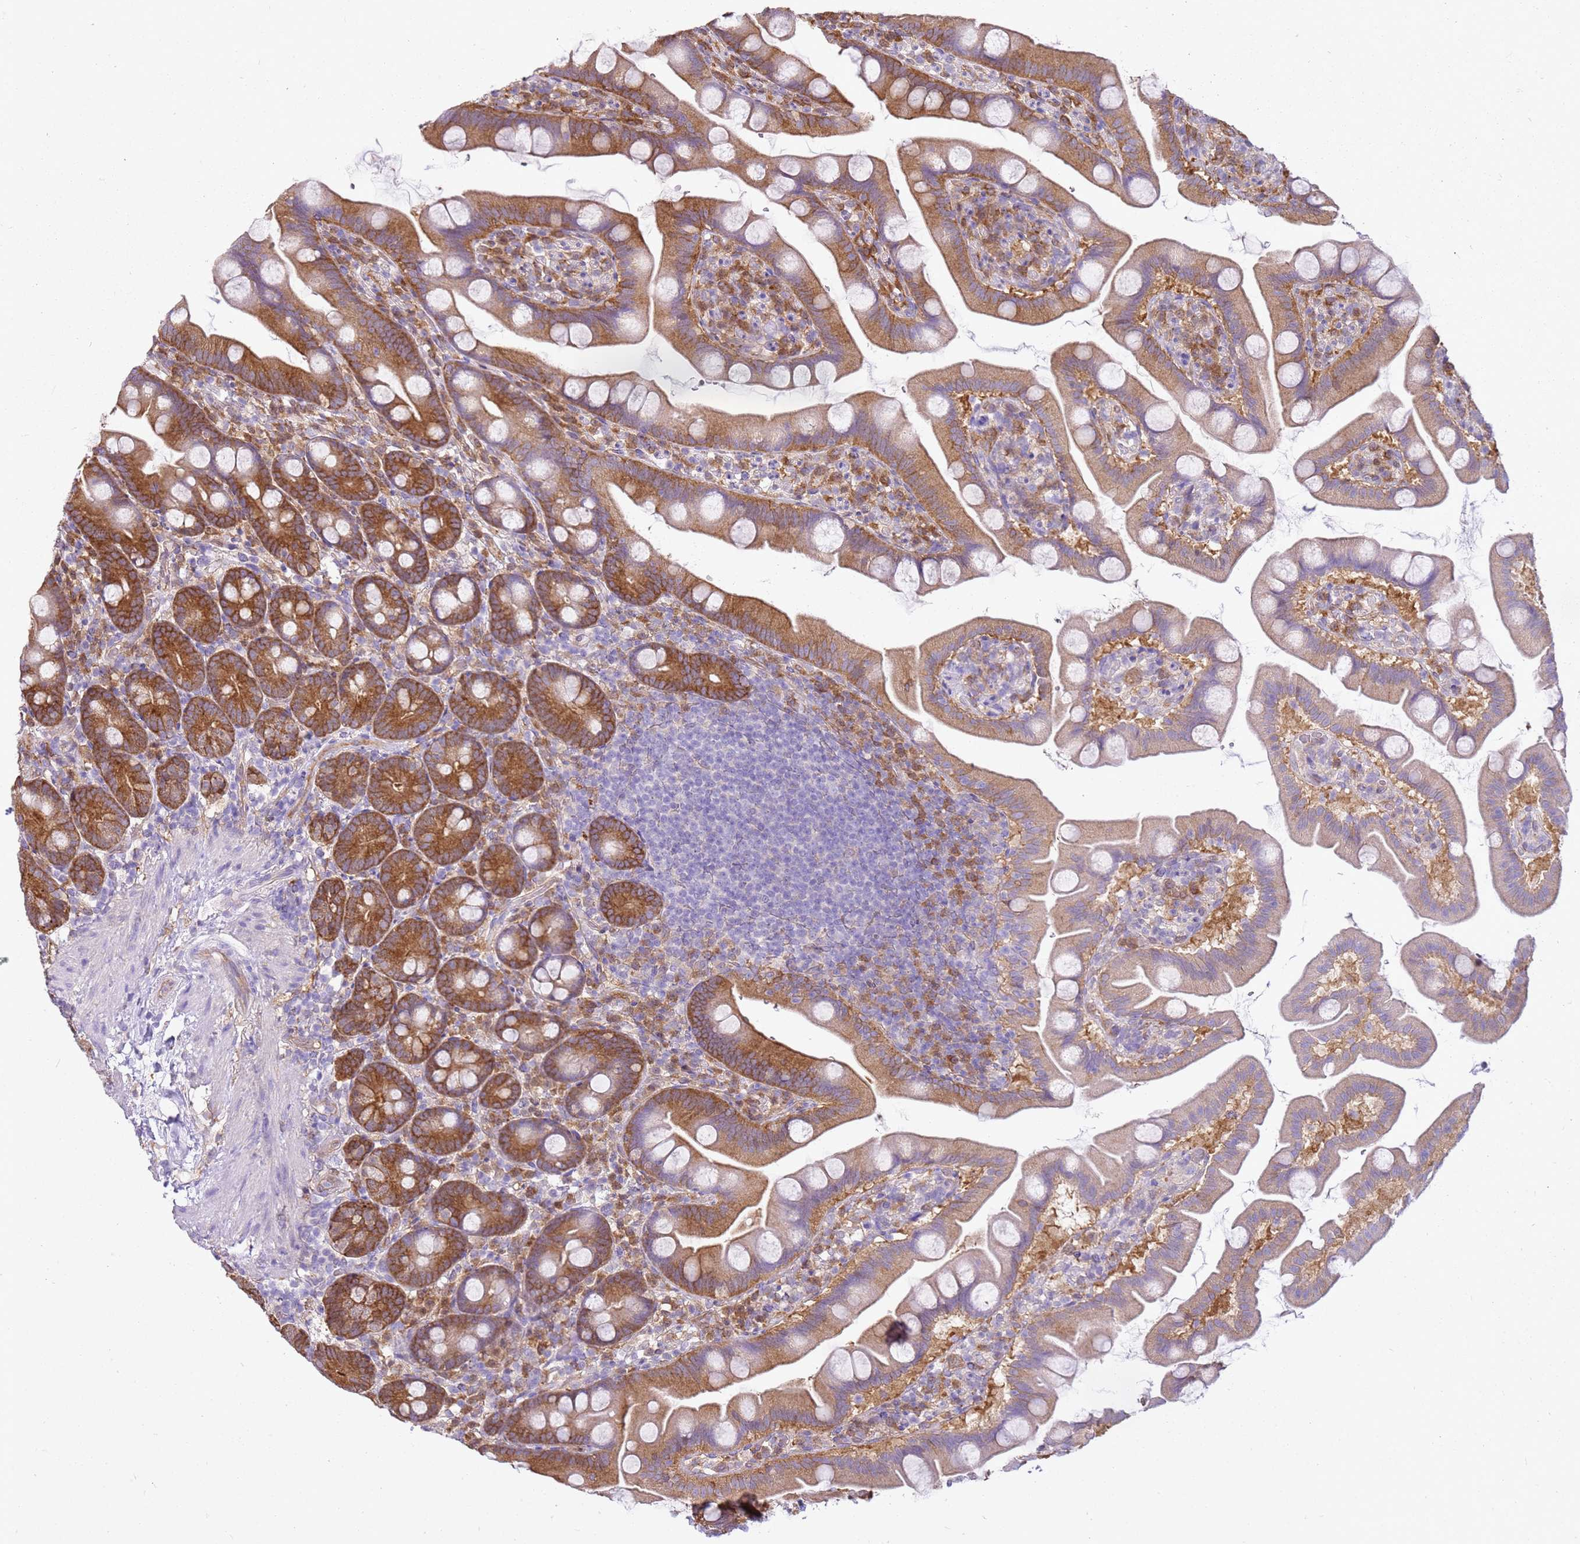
{"staining": {"intensity": "moderate", "quantity": ">75%", "location": "cytoplasmic/membranous"}, "tissue": "small intestine", "cell_type": "Glandular cells", "image_type": "normal", "snomed": [{"axis": "morphology", "description": "Normal tissue, NOS"}, {"axis": "topography", "description": "Small intestine"}], "caption": "Normal small intestine was stained to show a protein in brown. There is medium levels of moderate cytoplasmic/membranous positivity in approximately >75% of glandular cells. (DAB (3,3'-diaminobenzidine) IHC, brown staining for protein, blue staining for nuclei).", "gene": "YWHAE", "patient": {"sex": "female", "age": 68}}